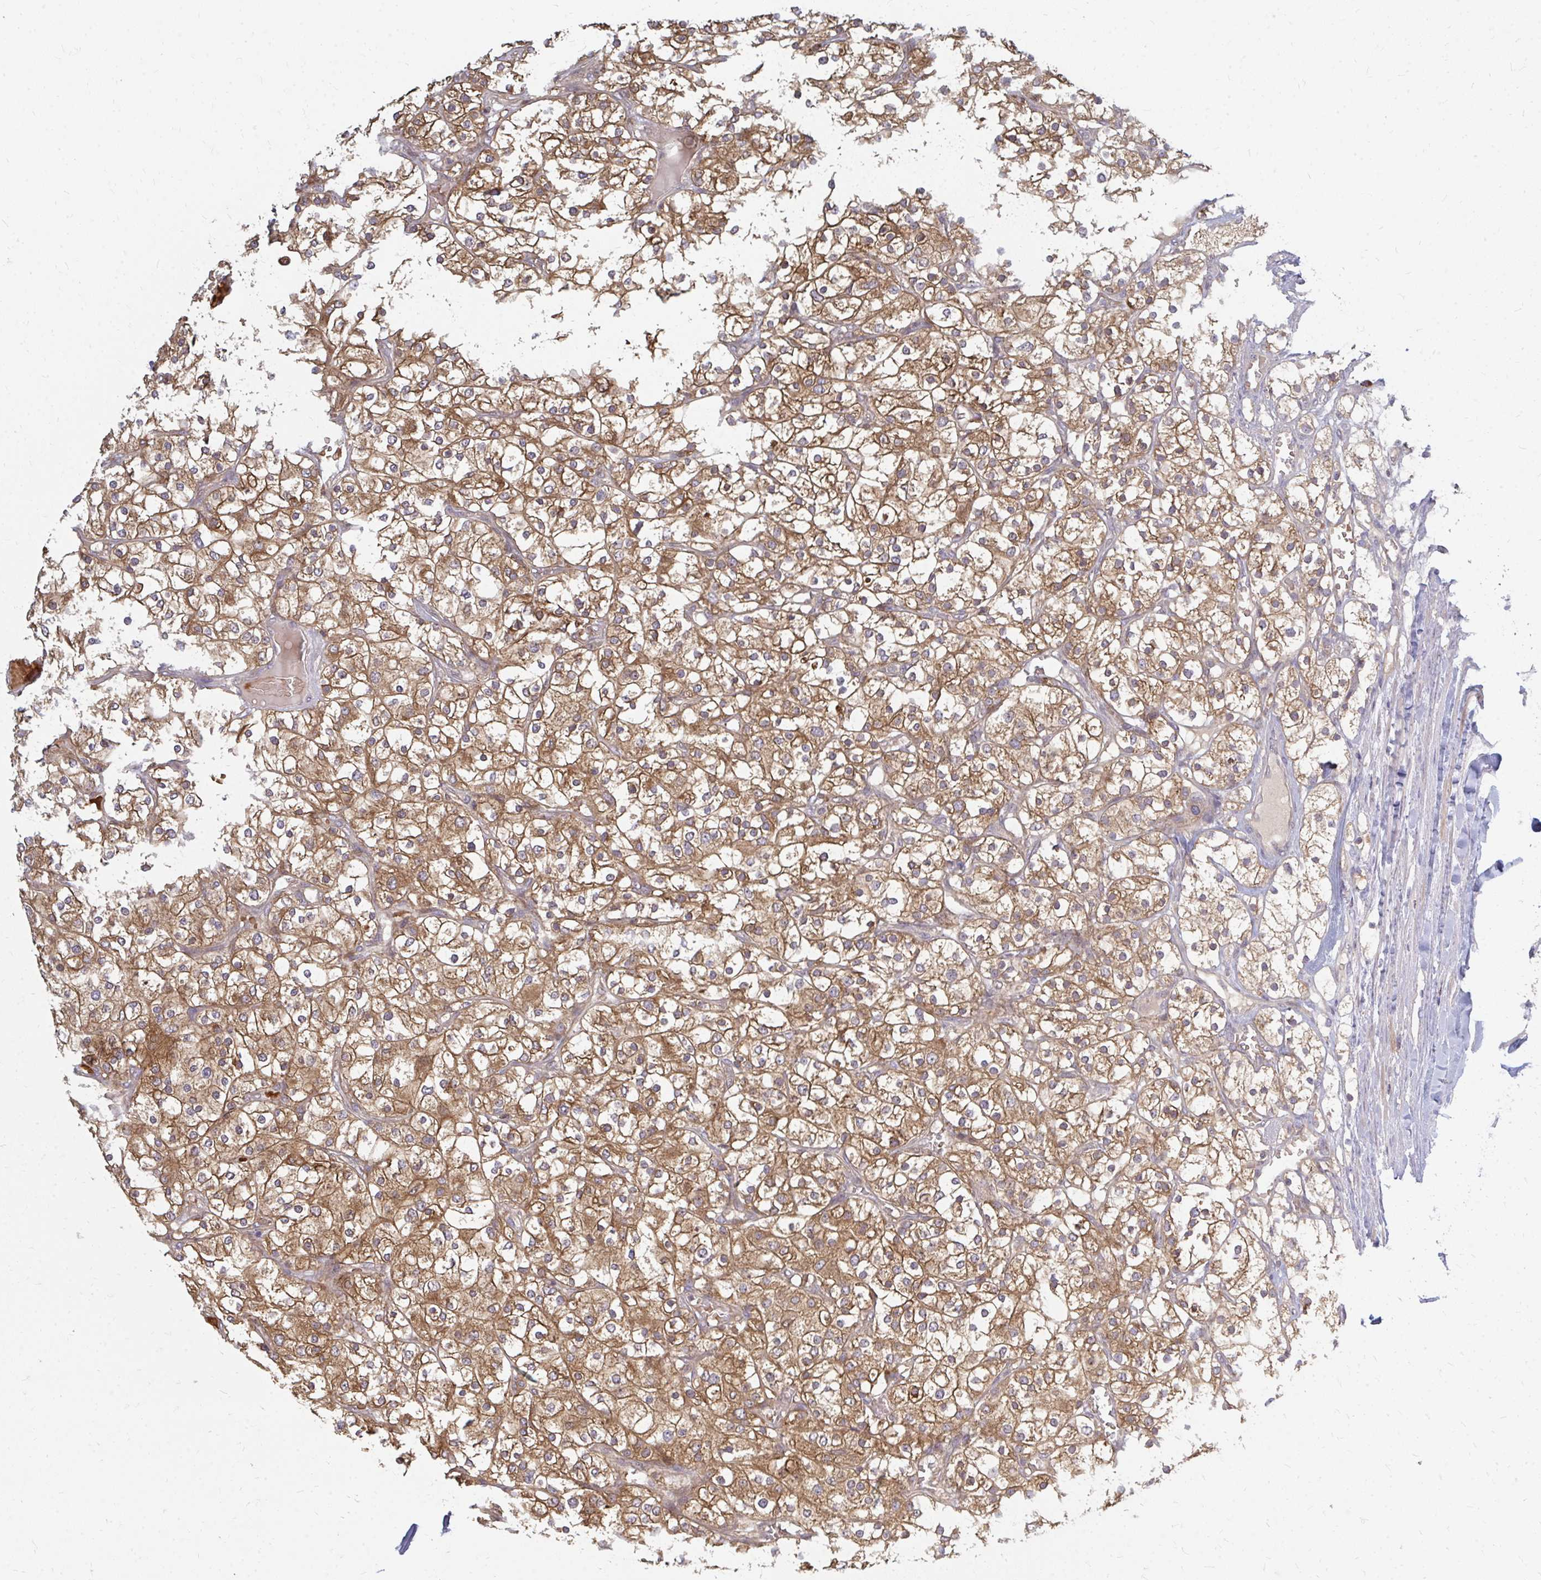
{"staining": {"intensity": "moderate", "quantity": ">75%", "location": "cytoplasmic/membranous"}, "tissue": "renal cancer", "cell_type": "Tumor cells", "image_type": "cancer", "snomed": [{"axis": "morphology", "description": "Adenocarcinoma, NOS"}, {"axis": "topography", "description": "Kidney"}], "caption": "Renal cancer (adenocarcinoma) tissue reveals moderate cytoplasmic/membranous expression in about >75% of tumor cells", "gene": "ZNF285", "patient": {"sex": "male", "age": 80}}